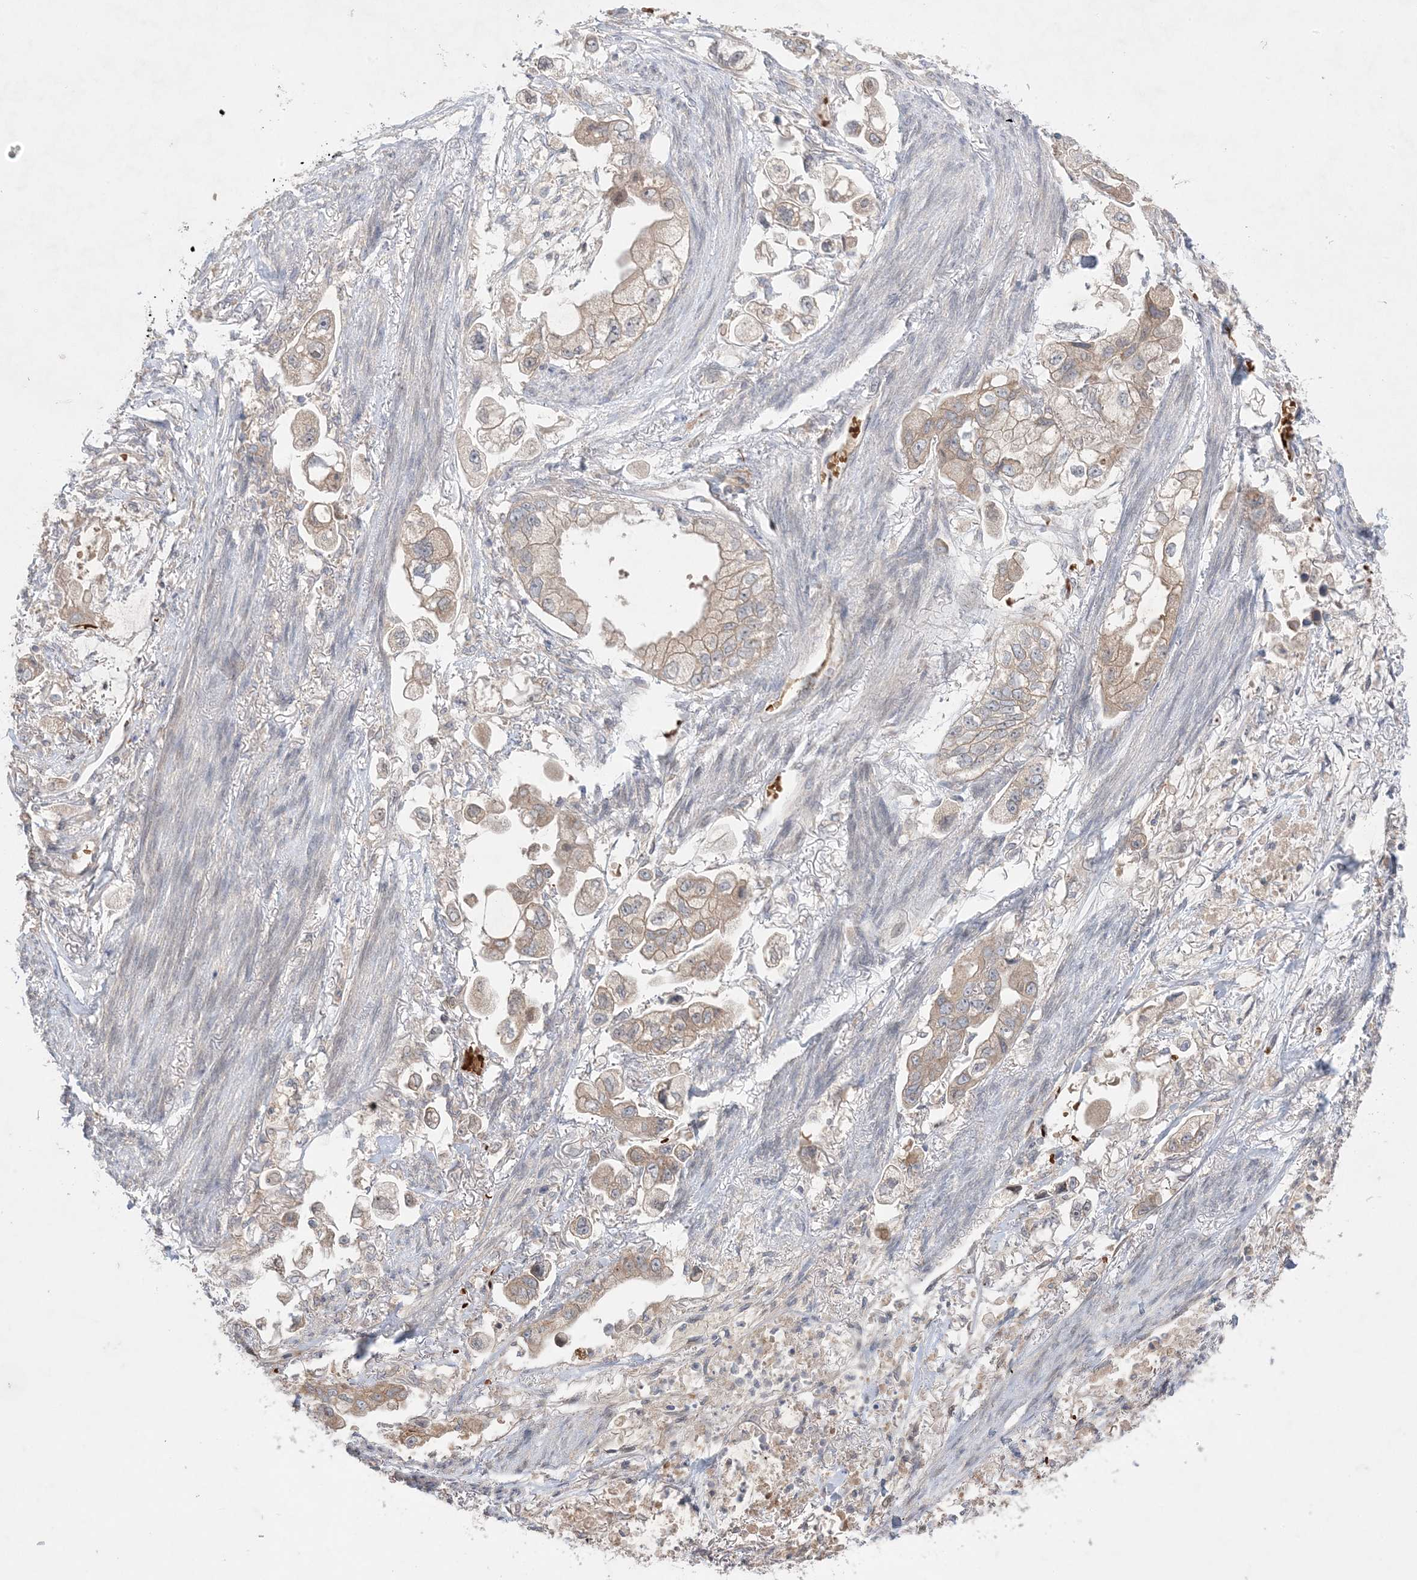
{"staining": {"intensity": "weak", "quantity": ">75%", "location": "cytoplasmic/membranous"}, "tissue": "stomach cancer", "cell_type": "Tumor cells", "image_type": "cancer", "snomed": [{"axis": "morphology", "description": "Adenocarcinoma, NOS"}, {"axis": "topography", "description": "Stomach"}], "caption": "An IHC histopathology image of neoplastic tissue is shown. Protein staining in brown highlights weak cytoplasmic/membranous positivity in stomach adenocarcinoma within tumor cells.", "gene": "MMGT1", "patient": {"sex": "male", "age": 62}}